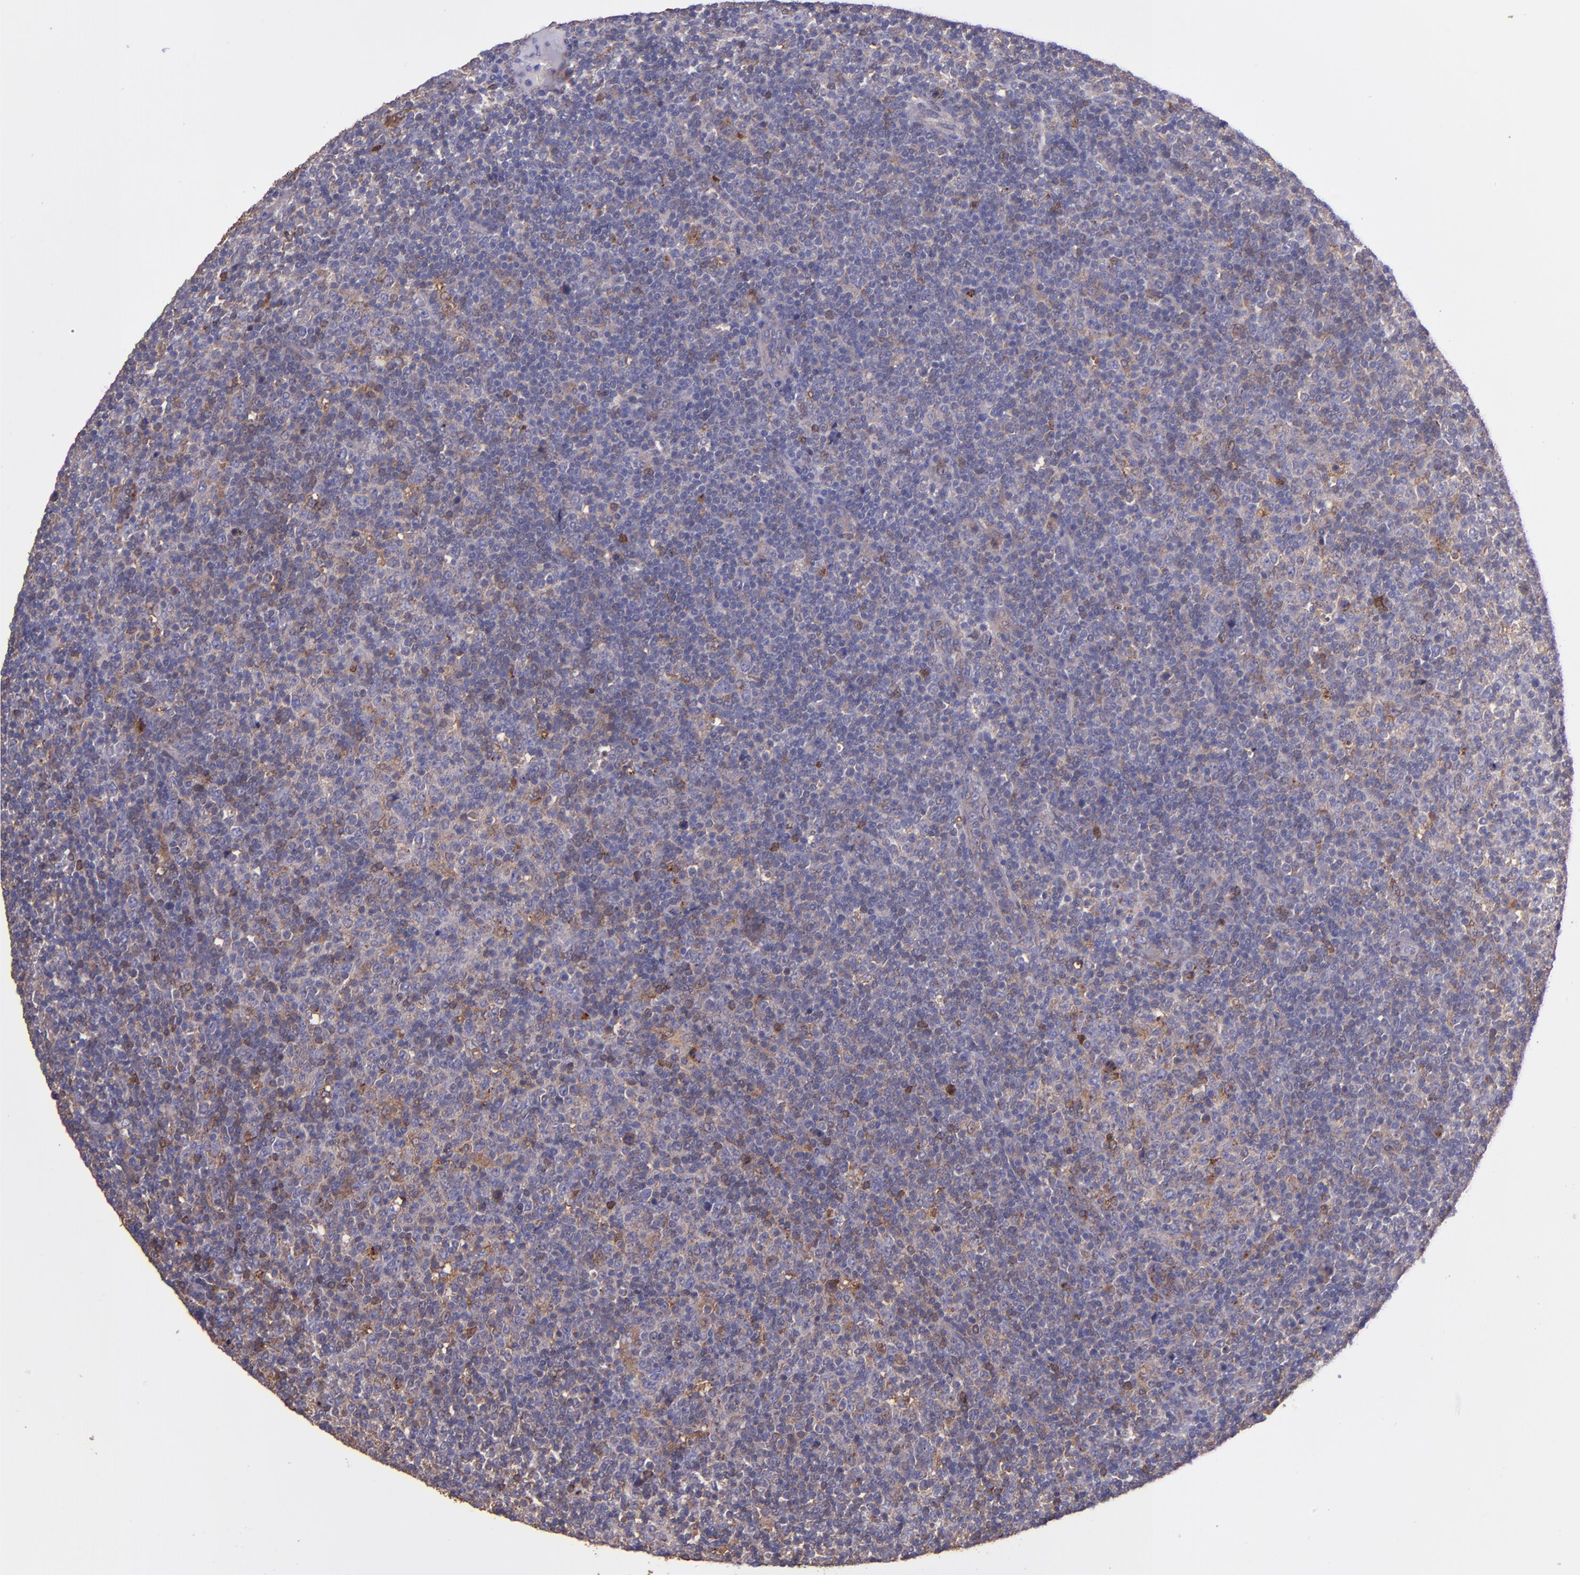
{"staining": {"intensity": "weak", "quantity": "25%-75%", "location": "cytoplasmic/membranous"}, "tissue": "lymphoma", "cell_type": "Tumor cells", "image_type": "cancer", "snomed": [{"axis": "morphology", "description": "Malignant lymphoma, non-Hodgkin's type, Low grade"}, {"axis": "topography", "description": "Lymph node"}], "caption": "Protein expression analysis of human malignant lymphoma, non-Hodgkin's type (low-grade) reveals weak cytoplasmic/membranous staining in approximately 25%-75% of tumor cells.", "gene": "WASHC1", "patient": {"sex": "male", "age": 70}}